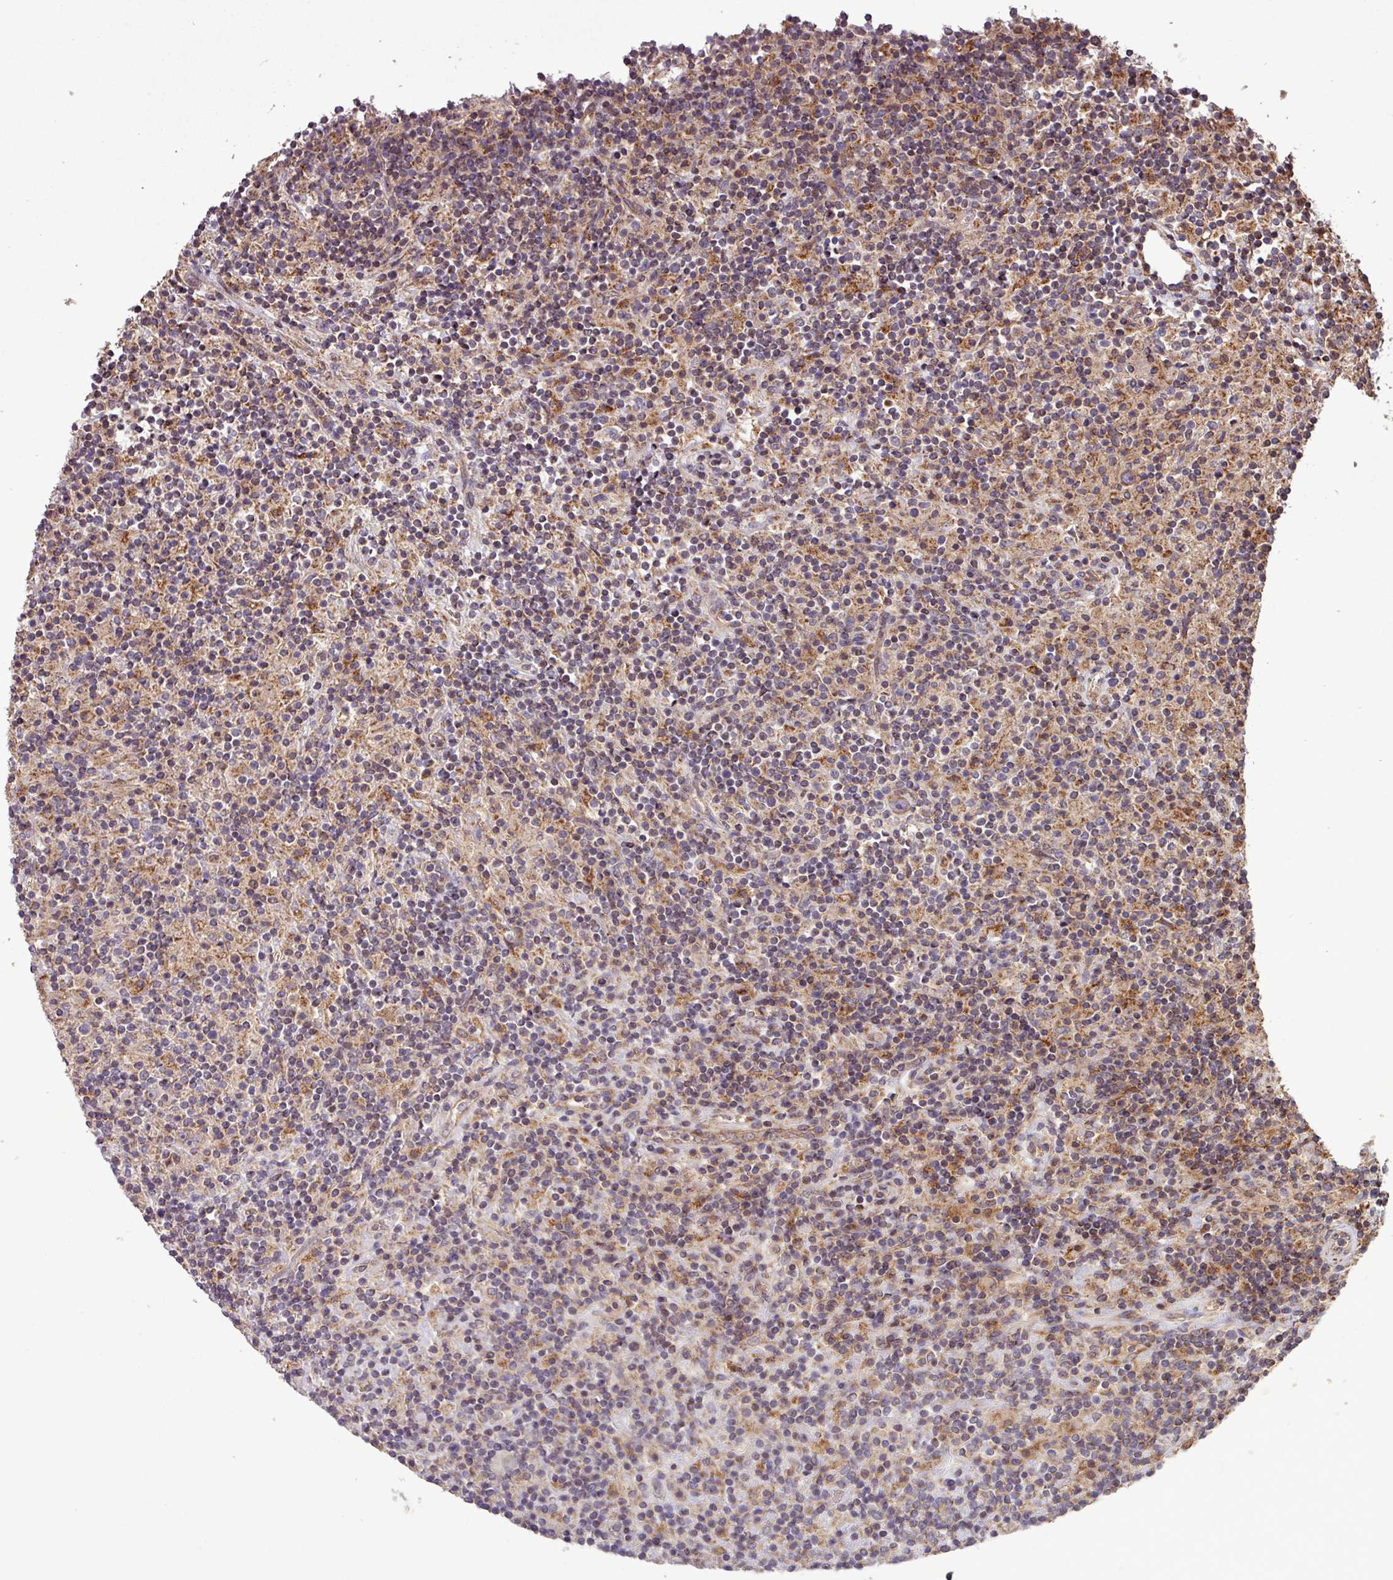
{"staining": {"intensity": "moderate", "quantity": "<25%", "location": "cytoplasmic/membranous"}, "tissue": "lymphoma", "cell_type": "Tumor cells", "image_type": "cancer", "snomed": [{"axis": "morphology", "description": "Hodgkin's disease, NOS"}, {"axis": "topography", "description": "Lymph node"}], "caption": "Tumor cells show low levels of moderate cytoplasmic/membranous positivity in about <25% of cells in Hodgkin's disease.", "gene": "YPEL3", "patient": {"sex": "male", "age": 70}}